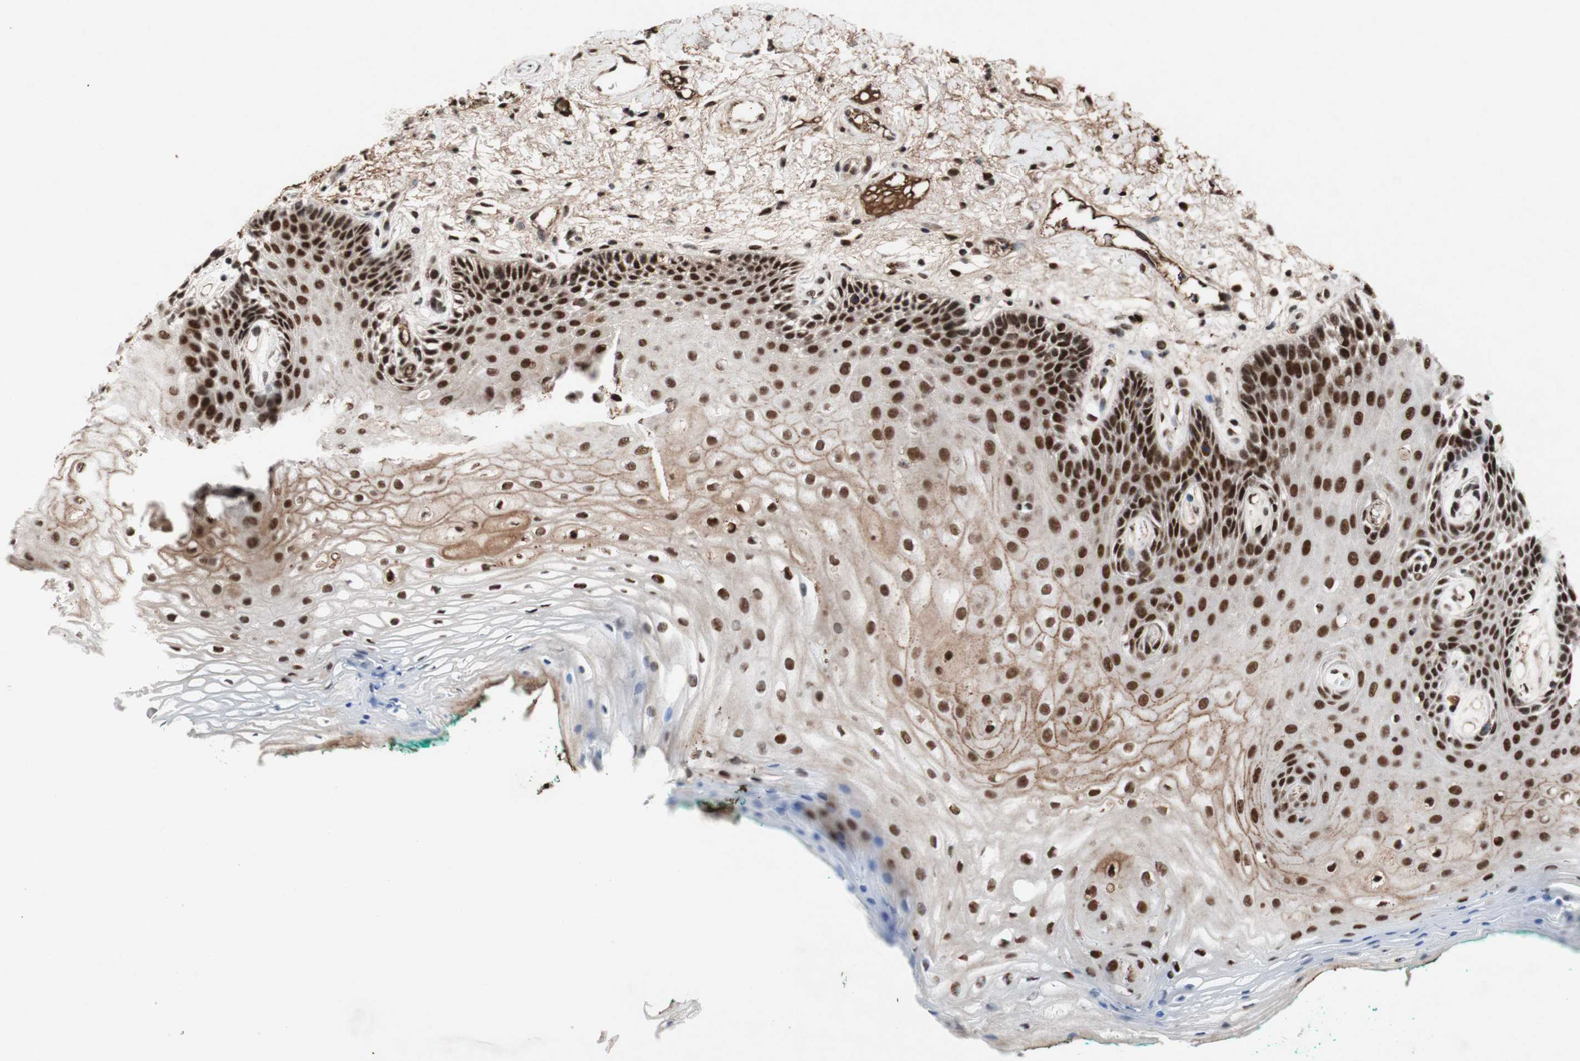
{"staining": {"intensity": "strong", "quantity": ">75%", "location": "nuclear"}, "tissue": "oral mucosa", "cell_type": "Squamous epithelial cells", "image_type": "normal", "snomed": [{"axis": "morphology", "description": "Normal tissue, NOS"}, {"axis": "topography", "description": "Skeletal muscle"}, {"axis": "topography", "description": "Oral tissue"}, {"axis": "topography", "description": "Peripheral nerve tissue"}], "caption": "Immunohistochemical staining of benign oral mucosa exhibits high levels of strong nuclear staining in about >75% of squamous epithelial cells.", "gene": "TLE1", "patient": {"sex": "female", "age": 84}}